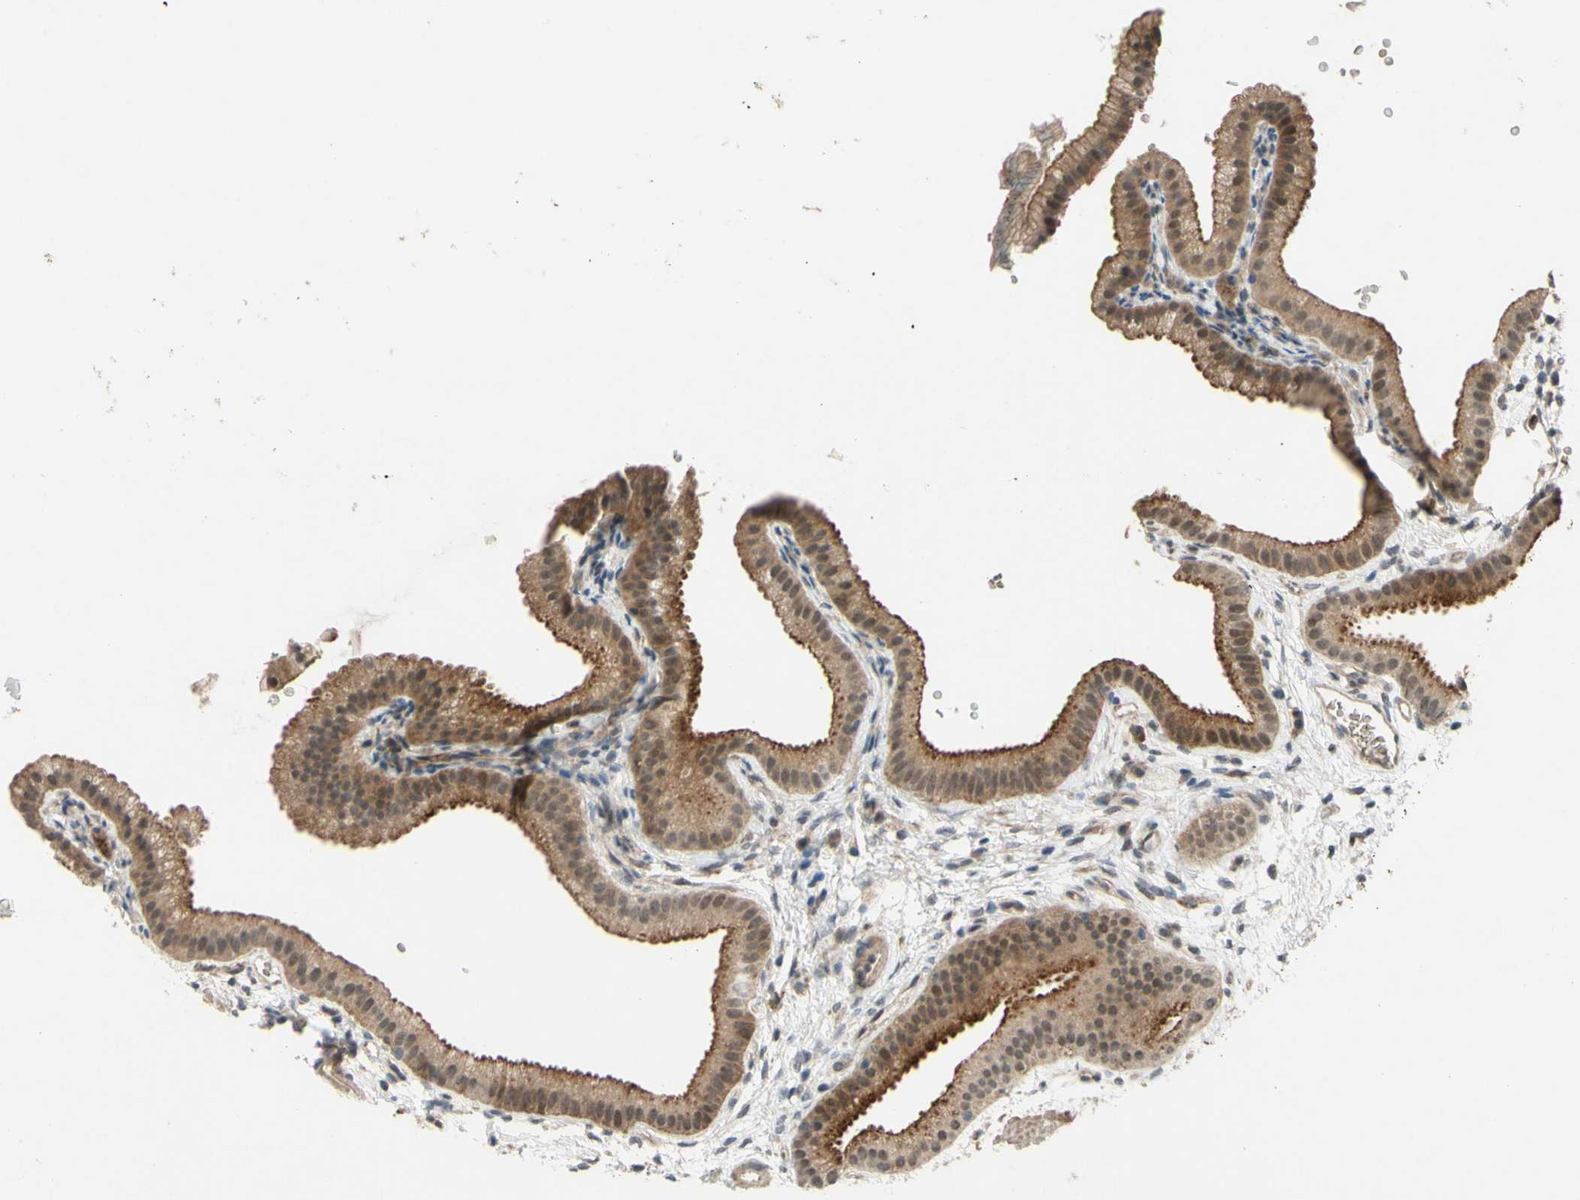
{"staining": {"intensity": "moderate", "quantity": ">75%", "location": "cytoplasmic/membranous"}, "tissue": "gallbladder", "cell_type": "Glandular cells", "image_type": "normal", "snomed": [{"axis": "morphology", "description": "Normal tissue, NOS"}, {"axis": "topography", "description": "Gallbladder"}], "caption": "A brown stain highlights moderate cytoplasmic/membranous staining of a protein in glandular cells of benign human gallbladder. (Stains: DAB in brown, nuclei in blue, Microscopy: brightfield microscopy at high magnification).", "gene": "ALK", "patient": {"sex": "female", "age": 64}}